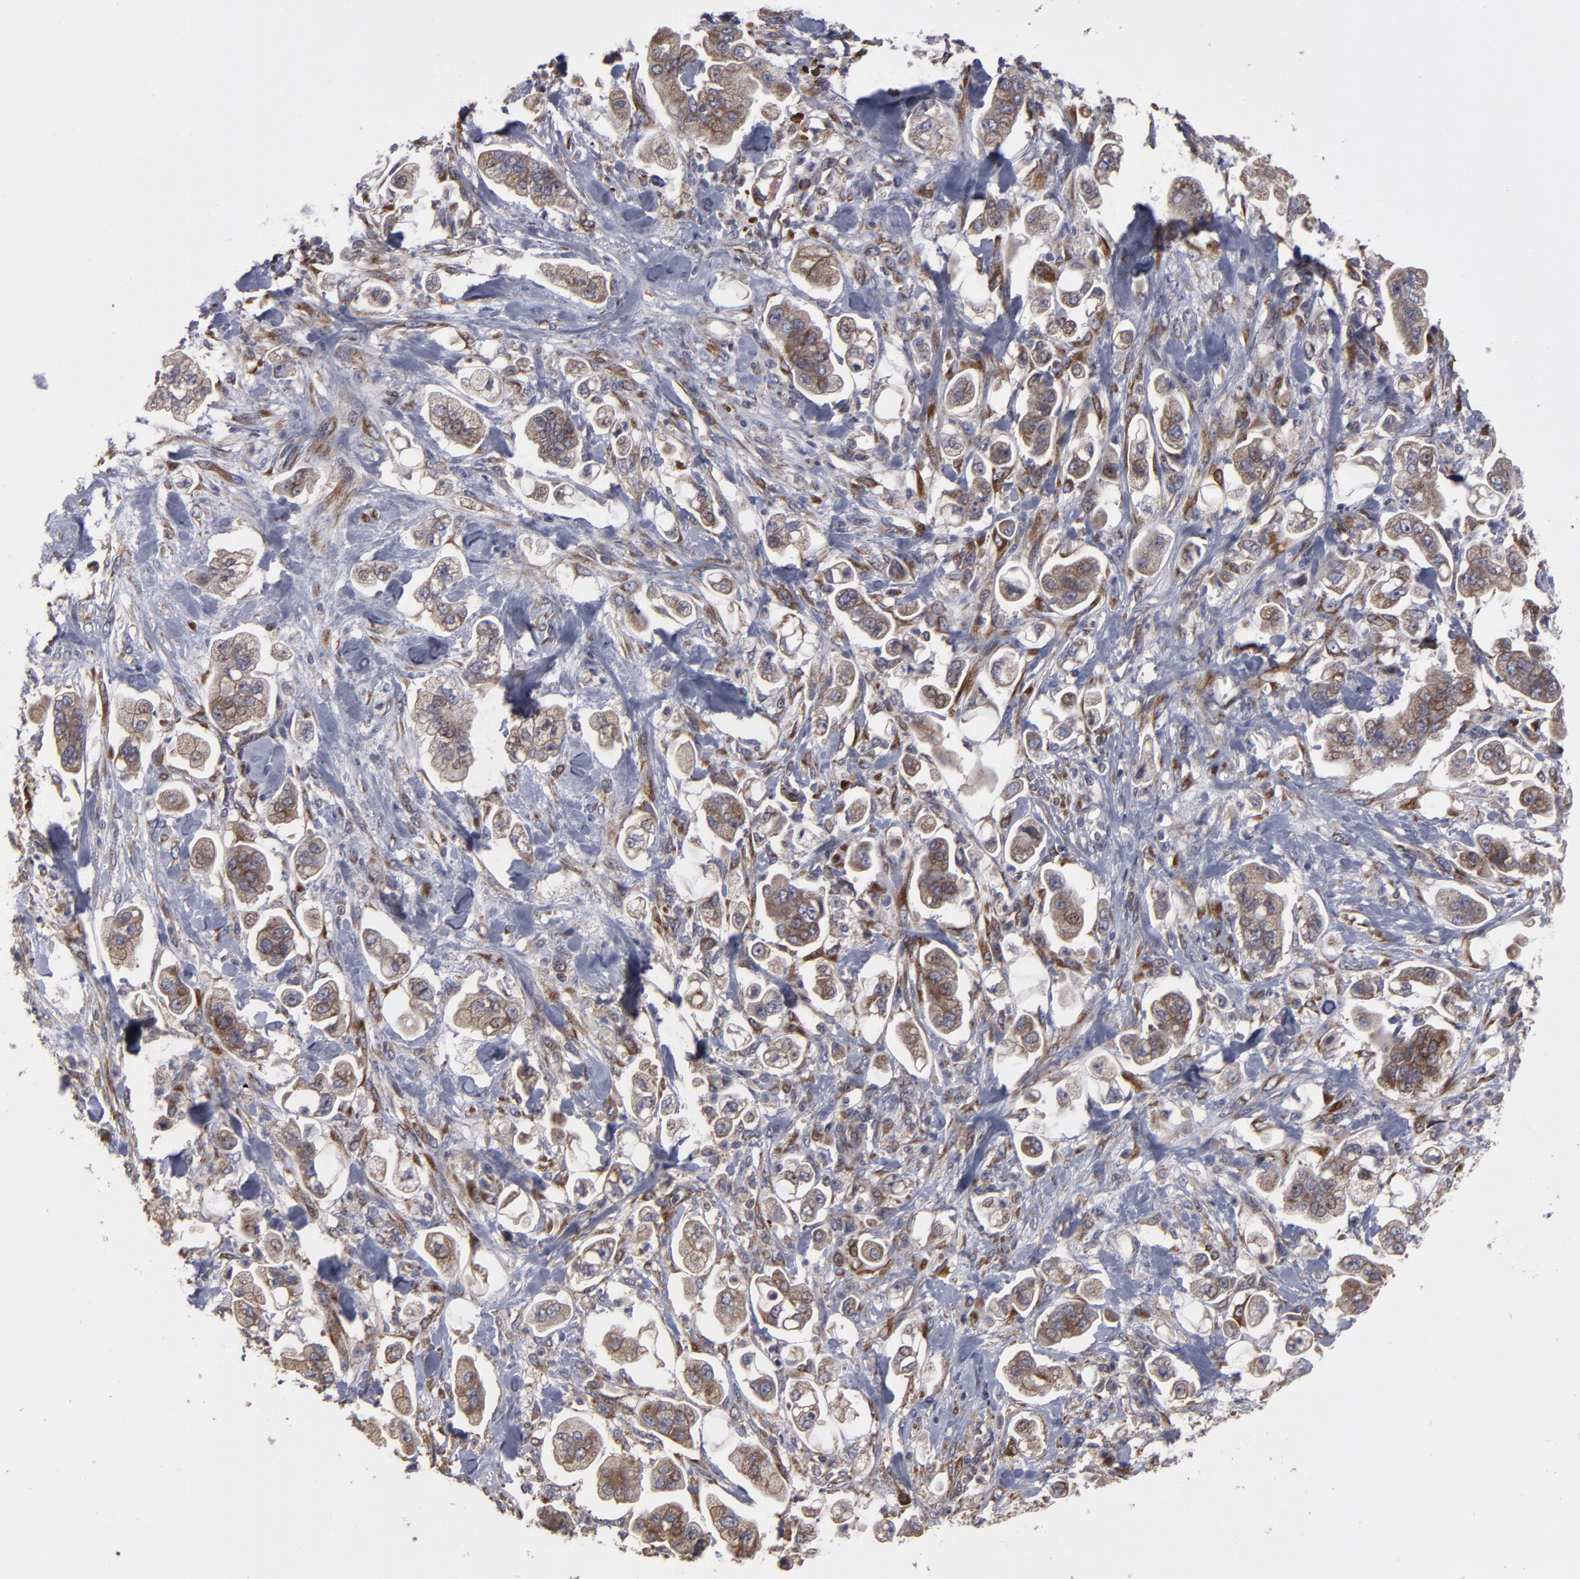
{"staining": {"intensity": "moderate", "quantity": ">75%", "location": "cytoplasmic/membranous"}, "tissue": "stomach cancer", "cell_type": "Tumor cells", "image_type": "cancer", "snomed": [{"axis": "morphology", "description": "Adenocarcinoma, NOS"}, {"axis": "topography", "description": "Stomach"}], "caption": "Stomach cancer (adenocarcinoma) stained for a protein exhibits moderate cytoplasmic/membranous positivity in tumor cells.", "gene": "SND1", "patient": {"sex": "male", "age": 62}}